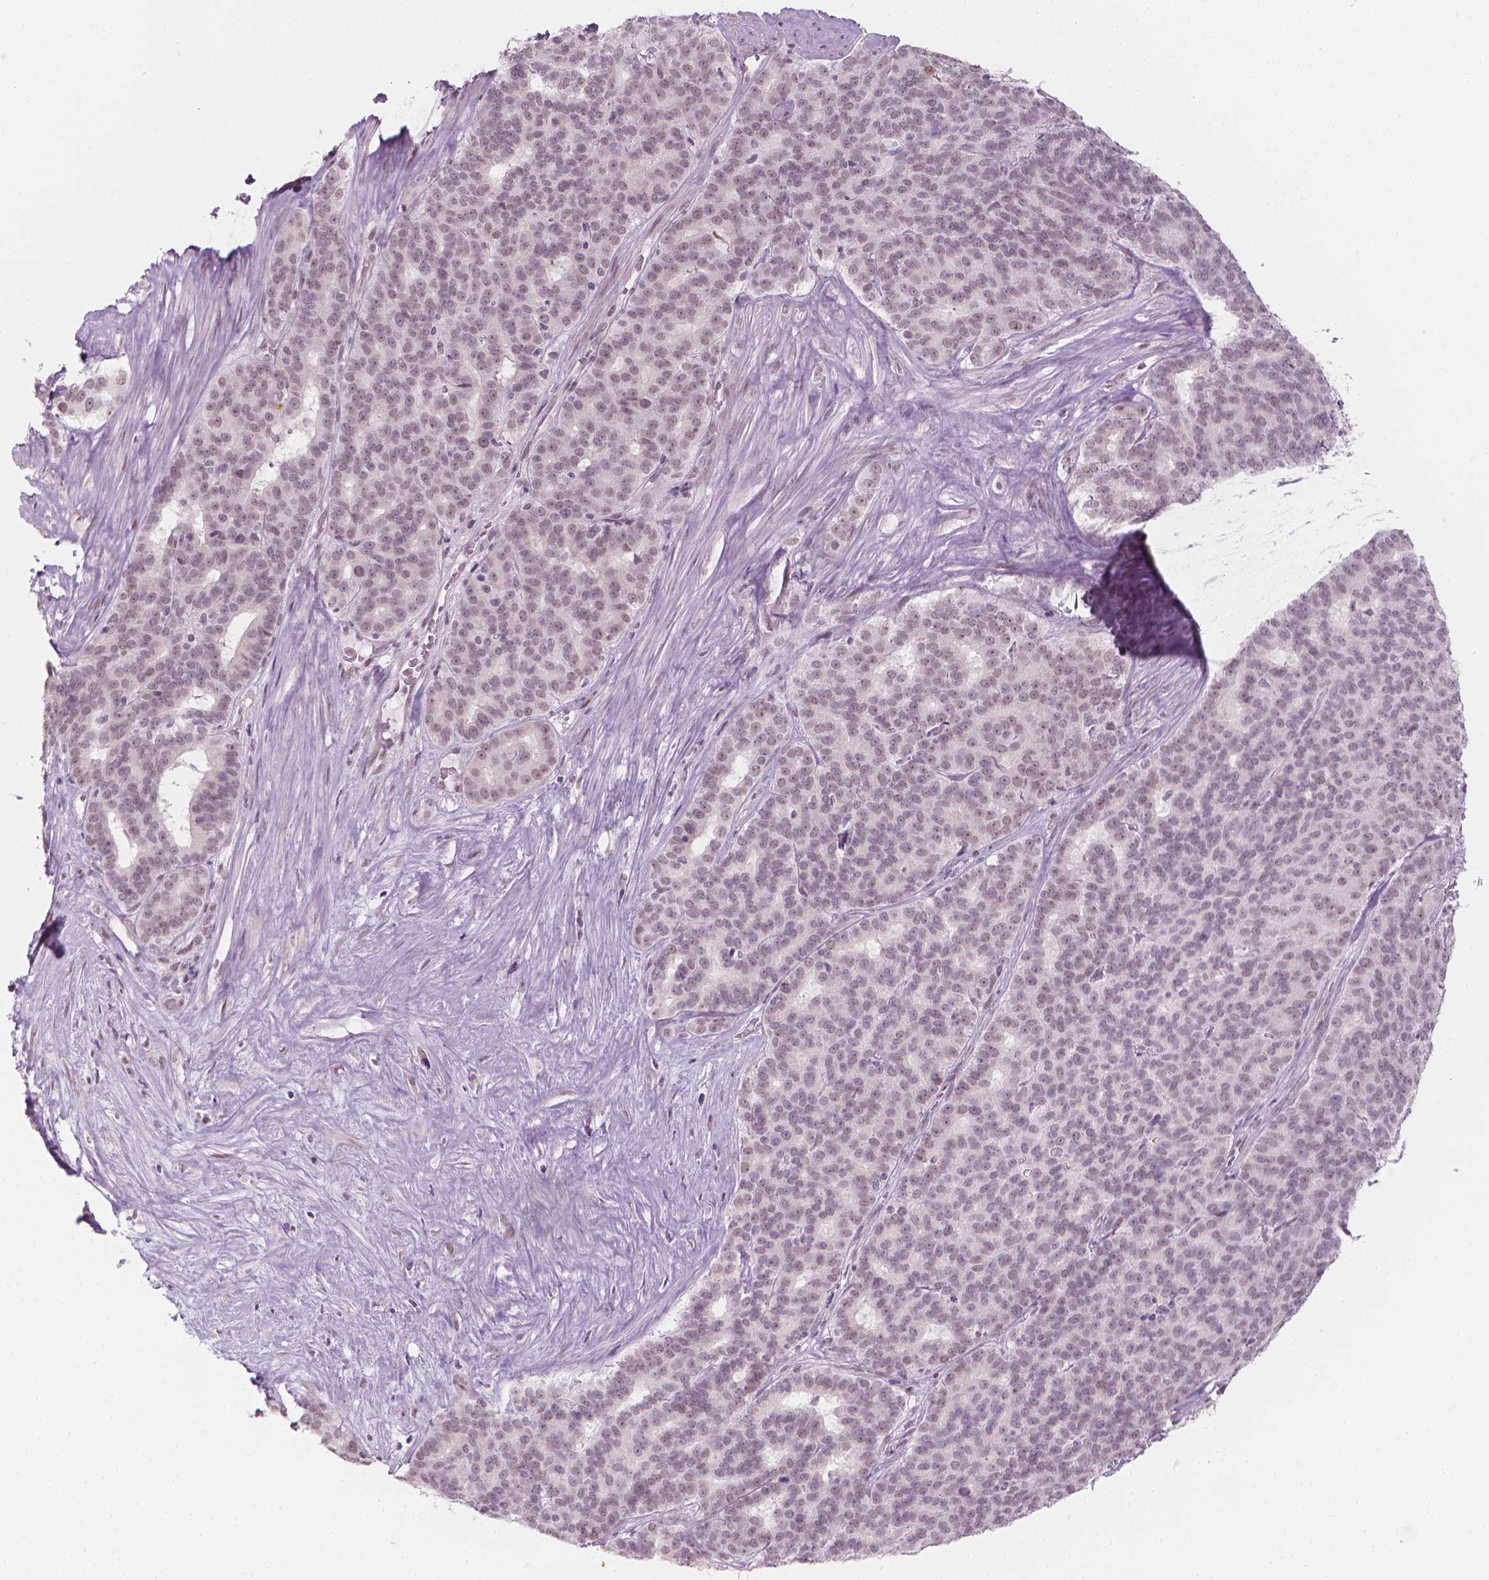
{"staining": {"intensity": "weak", "quantity": "25%-75%", "location": "nuclear"}, "tissue": "liver cancer", "cell_type": "Tumor cells", "image_type": "cancer", "snomed": [{"axis": "morphology", "description": "Cholangiocarcinoma"}, {"axis": "topography", "description": "Liver"}], "caption": "Immunohistochemistry (IHC) of liver cholangiocarcinoma reveals low levels of weak nuclear positivity in approximately 25%-75% of tumor cells.", "gene": "CDKN1C", "patient": {"sex": "female", "age": 47}}